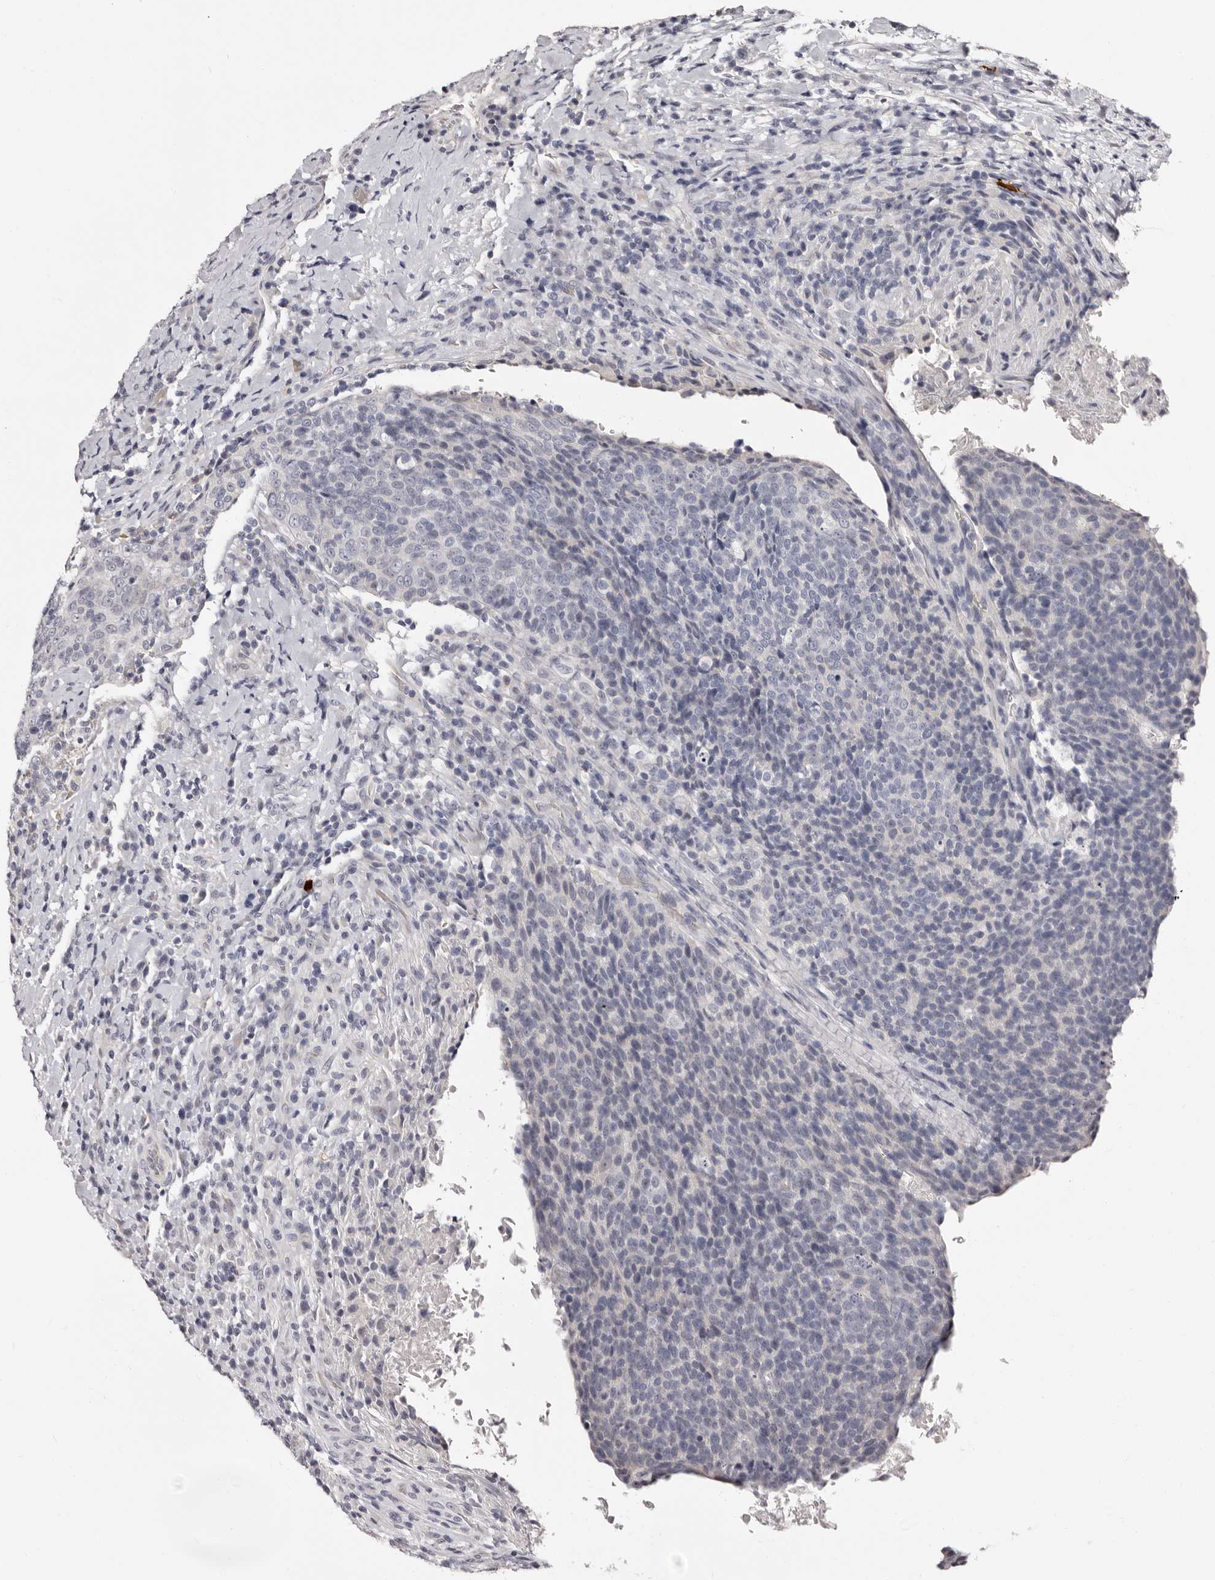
{"staining": {"intensity": "negative", "quantity": "none", "location": "none"}, "tissue": "head and neck cancer", "cell_type": "Tumor cells", "image_type": "cancer", "snomed": [{"axis": "morphology", "description": "Squamous cell carcinoma, NOS"}, {"axis": "morphology", "description": "Squamous cell carcinoma, metastatic, NOS"}, {"axis": "topography", "description": "Lymph node"}, {"axis": "topography", "description": "Head-Neck"}], "caption": "Immunohistochemistry (IHC) of human metastatic squamous cell carcinoma (head and neck) displays no positivity in tumor cells. (DAB (3,3'-diaminobenzidine) immunohistochemistry, high magnification).", "gene": "BPGM", "patient": {"sex": "male", "age": 62}}